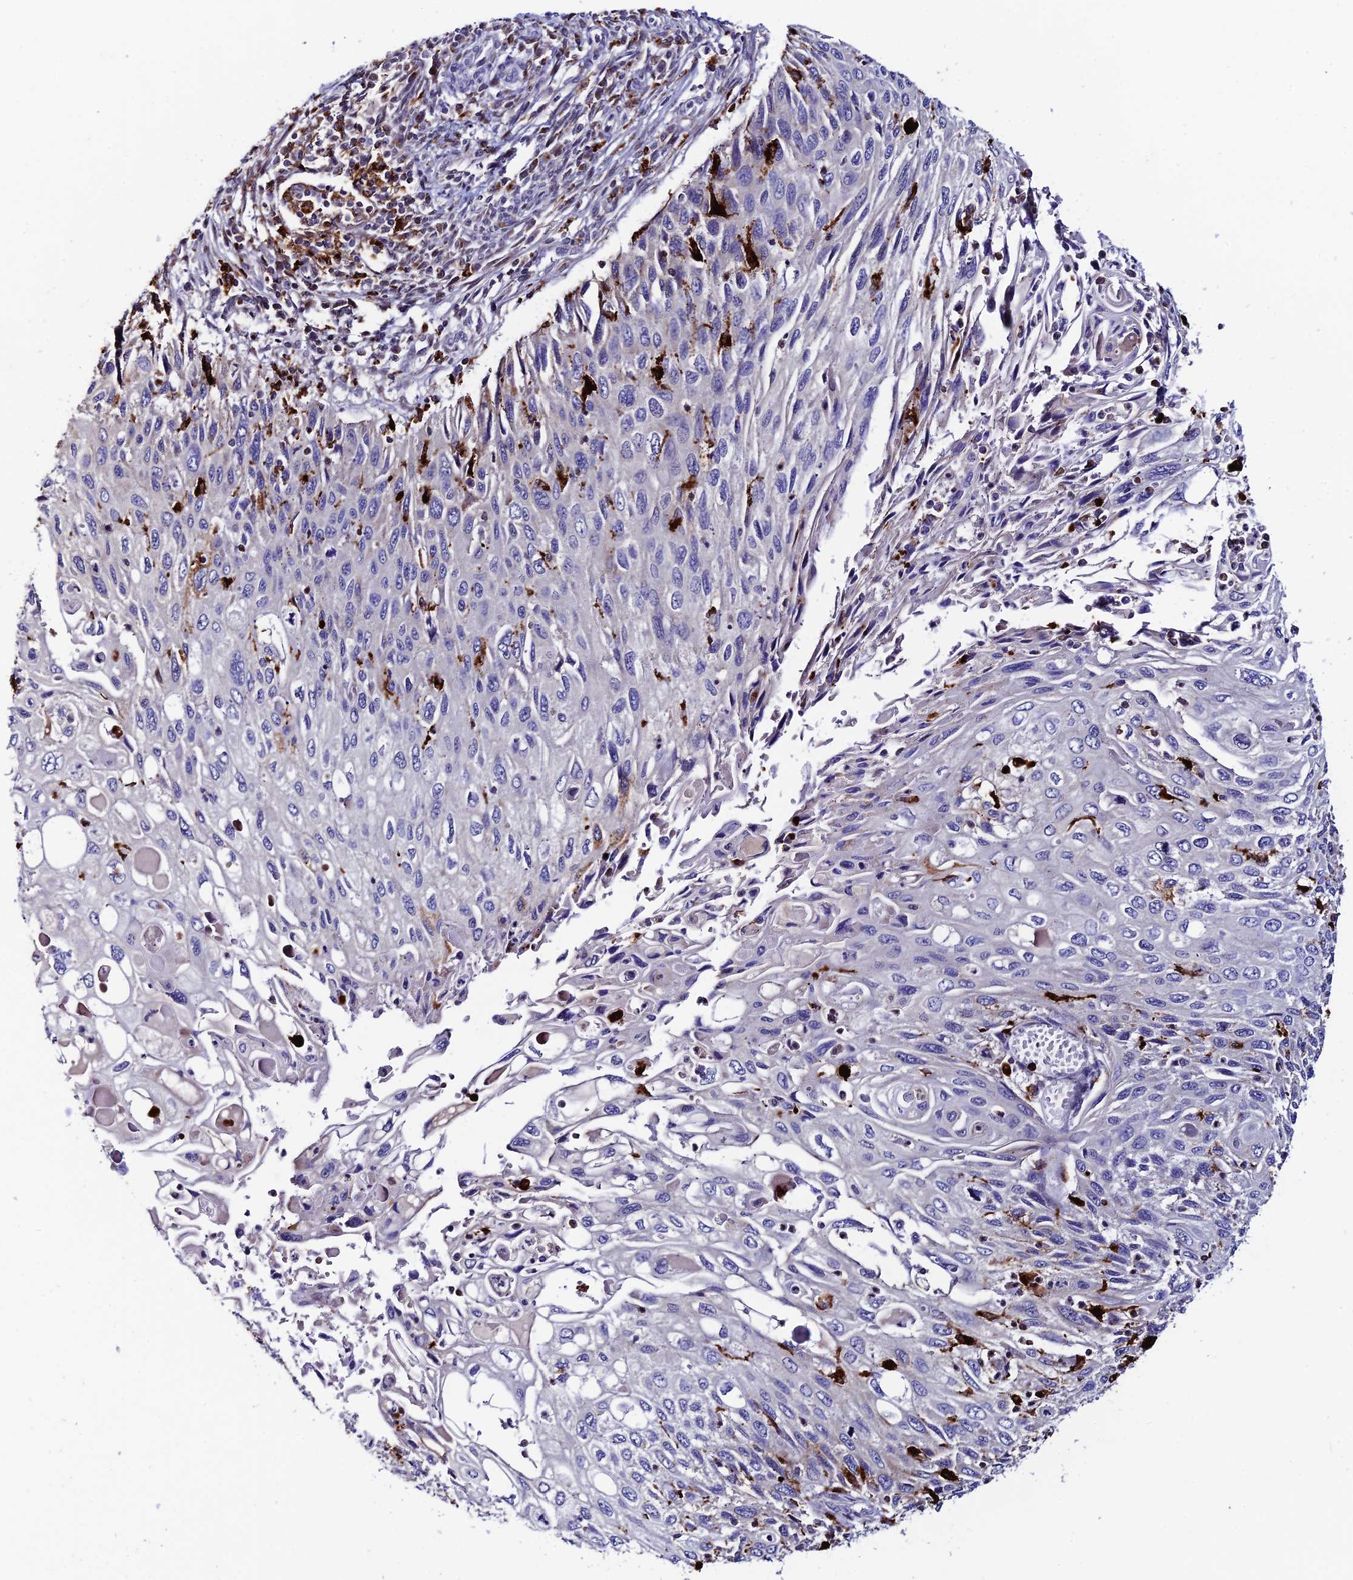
{"staining": {"intensity": "negative", "quantity": "none", "location": "none"}, "tissue": "cervical cancer", "cell_type": "Tumor cells", "image_type": "cancer", "snomed": [{"axis": "morphology", "description": "Squamous cell carcinoma, NOS"}, {"axis": "topography", "description": "Cervix"}], "caption": "A micrograph of cervical cancer (squamous cell carcinoma) stained for a protein demonstrates no brown staining in tumor cells.", "gene": "HIC1", "patient": {"sex": "female", "age": 70}}